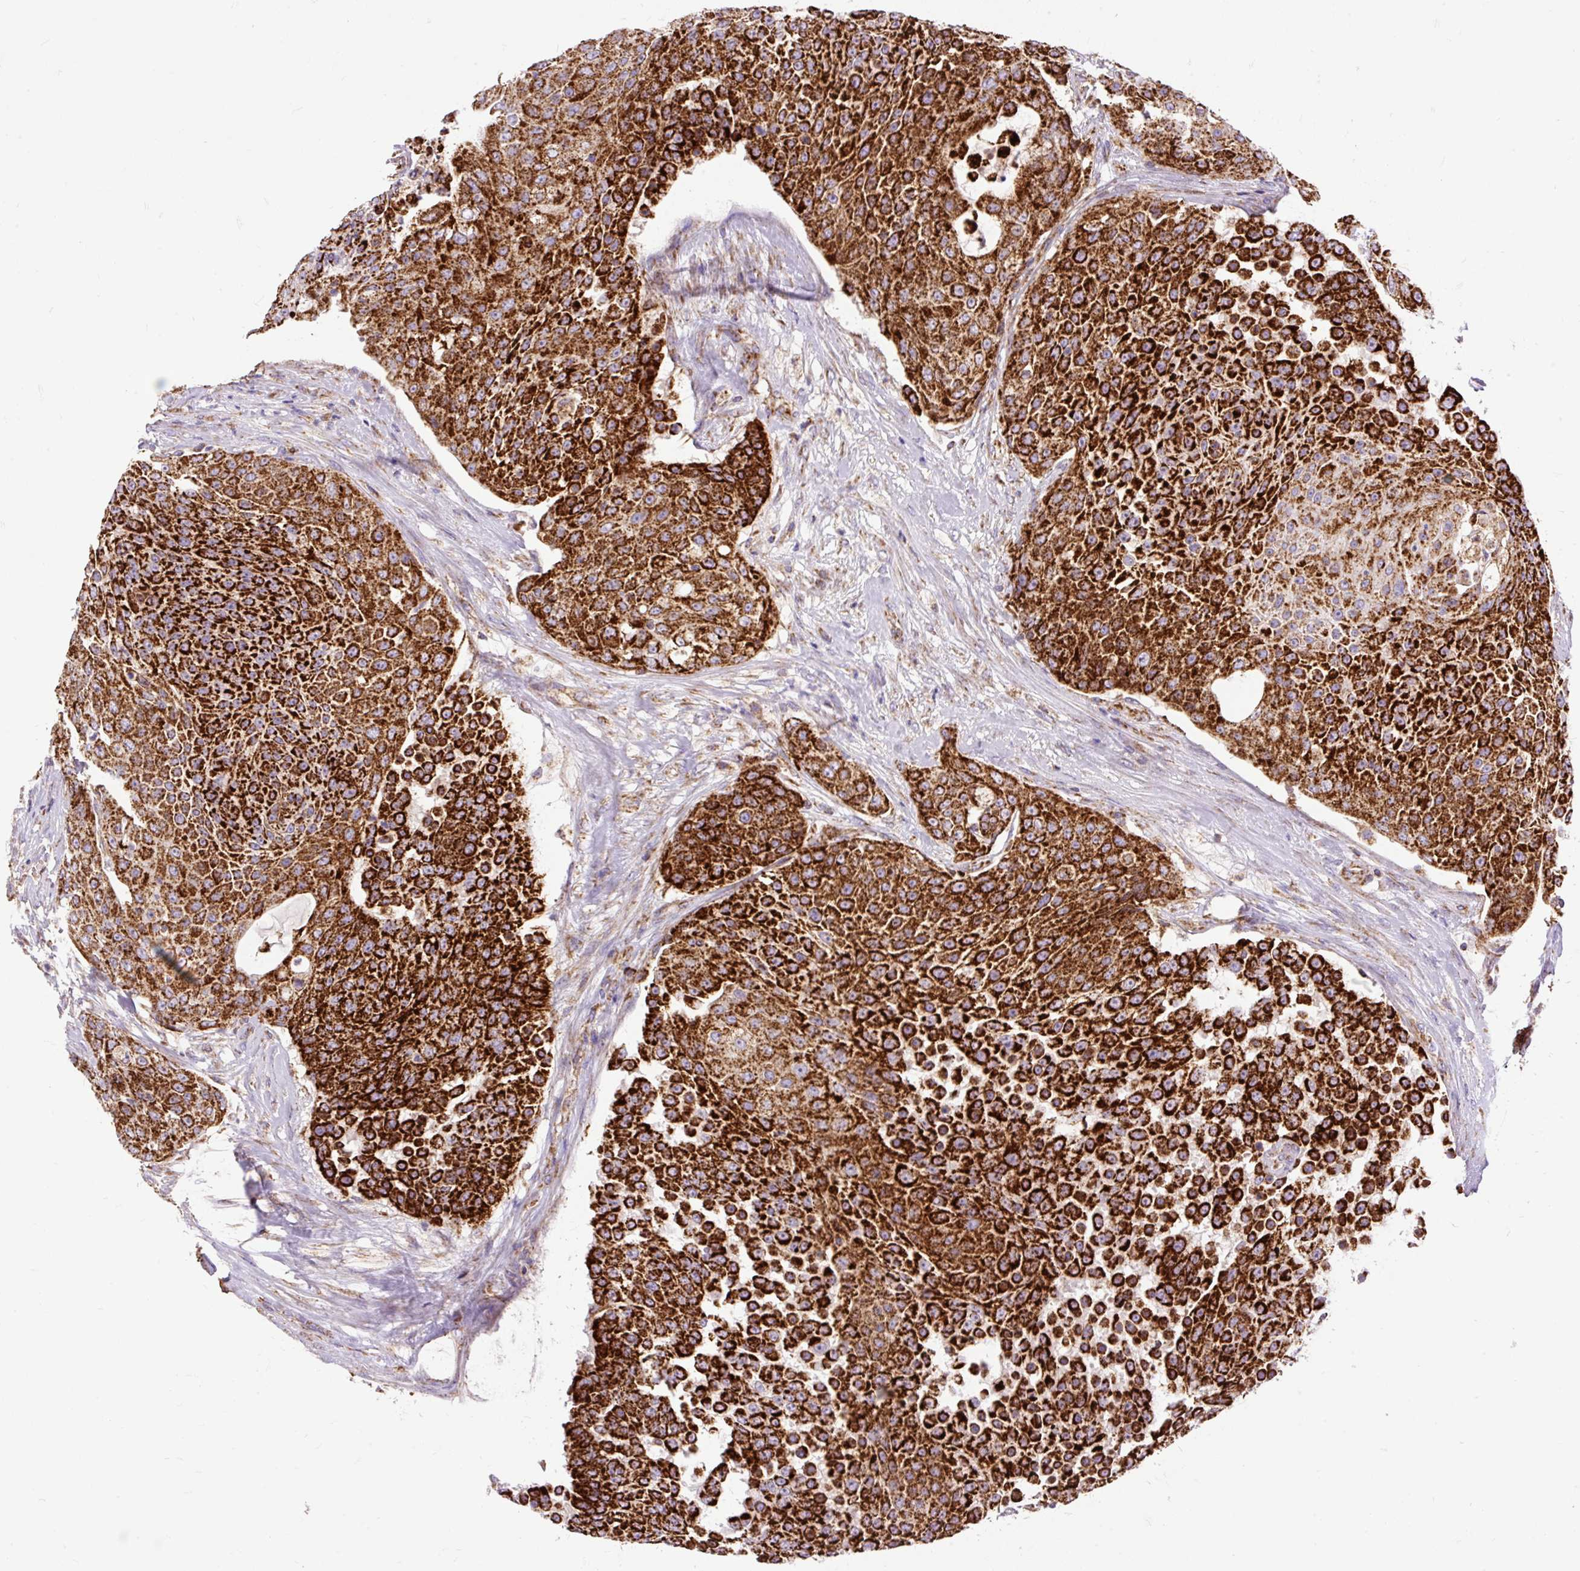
{"staining": {"intensity": "strong", "quantity": ">75%", "location": "cytoplasmic/membranous"}, "tissue": "urothelial cancer", "cell_type": "Tumor cells", "image_type": "cancer", "snomed": [{"axis": "morphology", "description": "Urothelial carcinoma, High grade"}, {"axis": "topography", "description": "Urinary bladder"}], "caption": "Protein staining of urothelial cancer tissue demonstrates strong cytoplasmic/membranous staining in approximately >75% of tumor cells.", "gene": "TOMM40", "patient": {"sex": "female", "age": 63}}